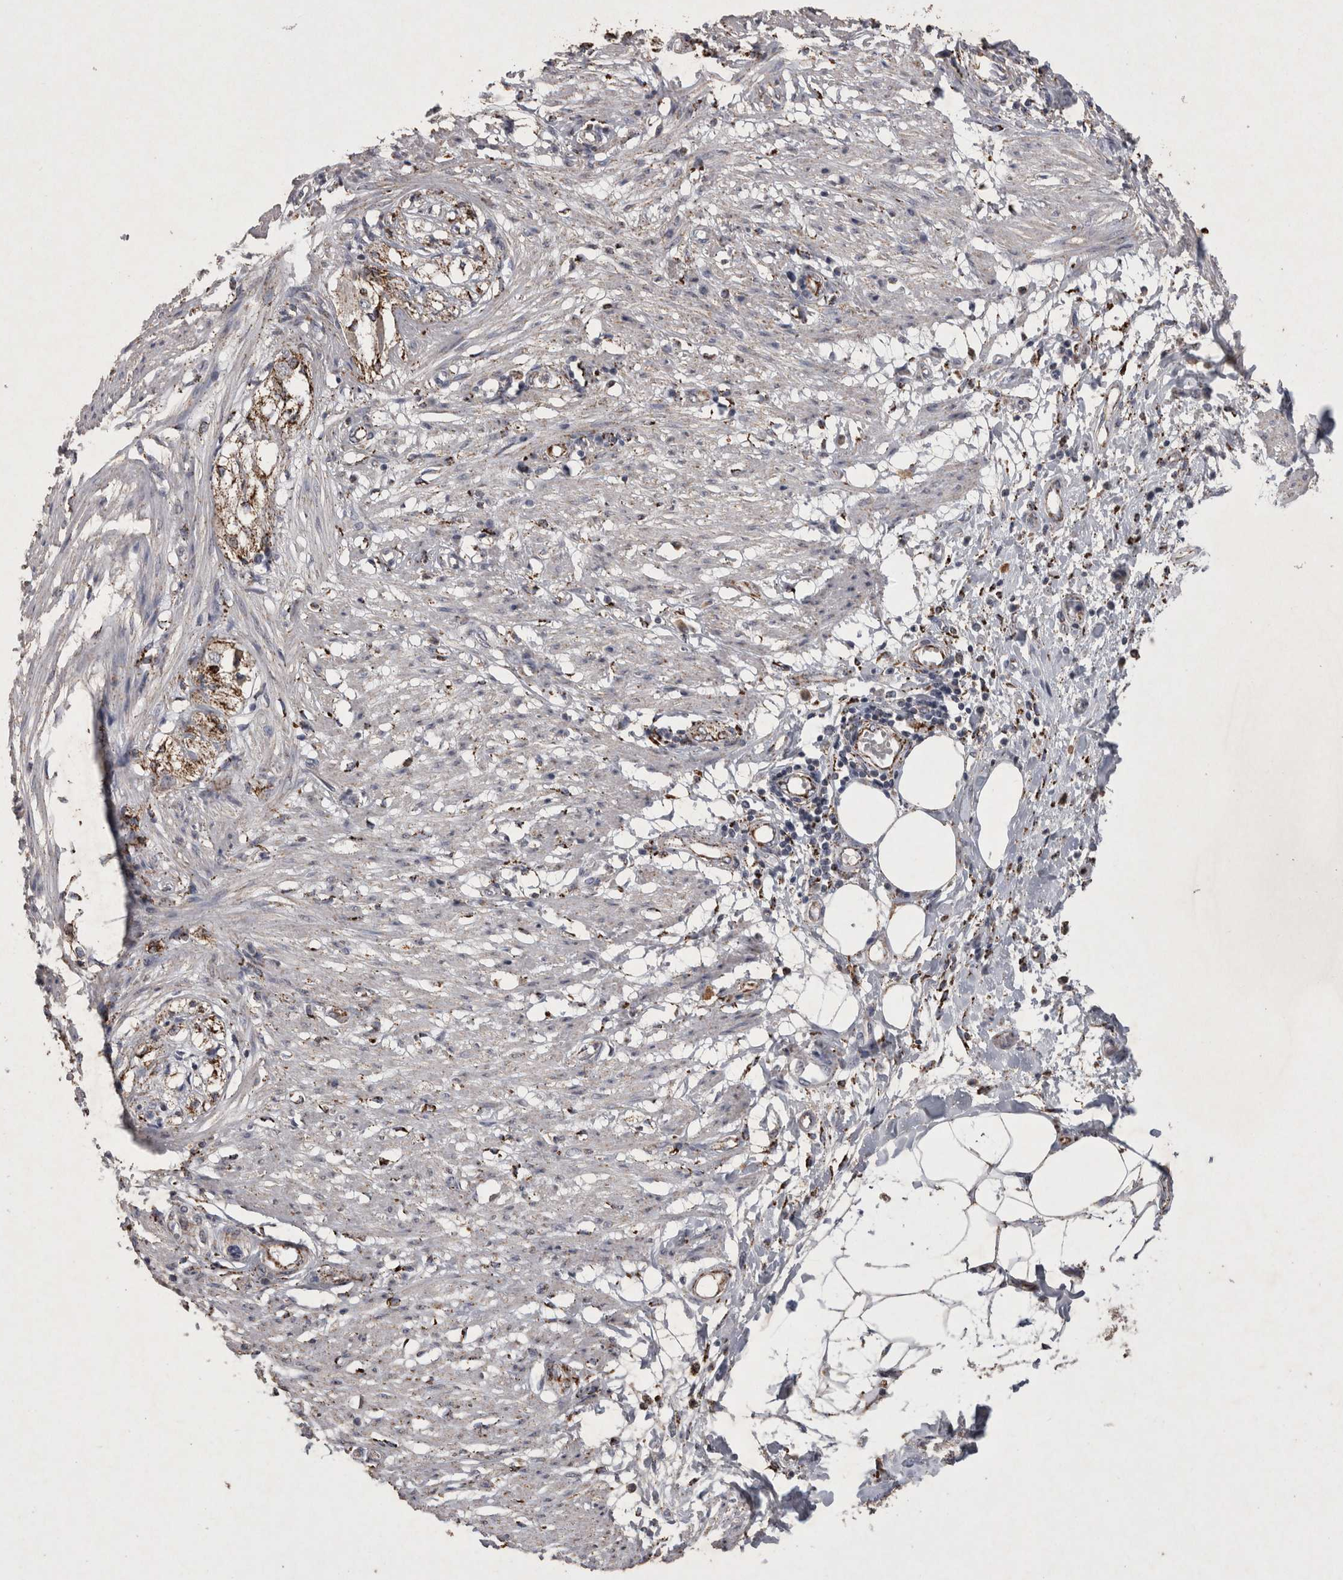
{"staining": {"intensity": "weak", "quantity": "<25%", "location": "cytoplasmic/membranous"}, "tissue": "smooth muscle", "cell_type": "Smooth muscle cells", "image_type": "normal", "snomed": [{"axis": "morphology", "description": "Normal tissue, NOS"}, {"axis": "morphology", "description": "Adenocarcinoma, NOS"}, {"axis": "topography", "description": "Smooth muscle"}, {"axis": "topography", "description": "Colon"}], "caption": "This is a image of immunohistochemistry (IHC) staining of unremarkable smooth muscle, which shows no expression in smooth muscle cells. (DAB (3,3'-diaminobenzidine) IHC with hematoxylin counter stain).", "gene": "DKK3", "patient": {"sex": "male", "age": 14}}